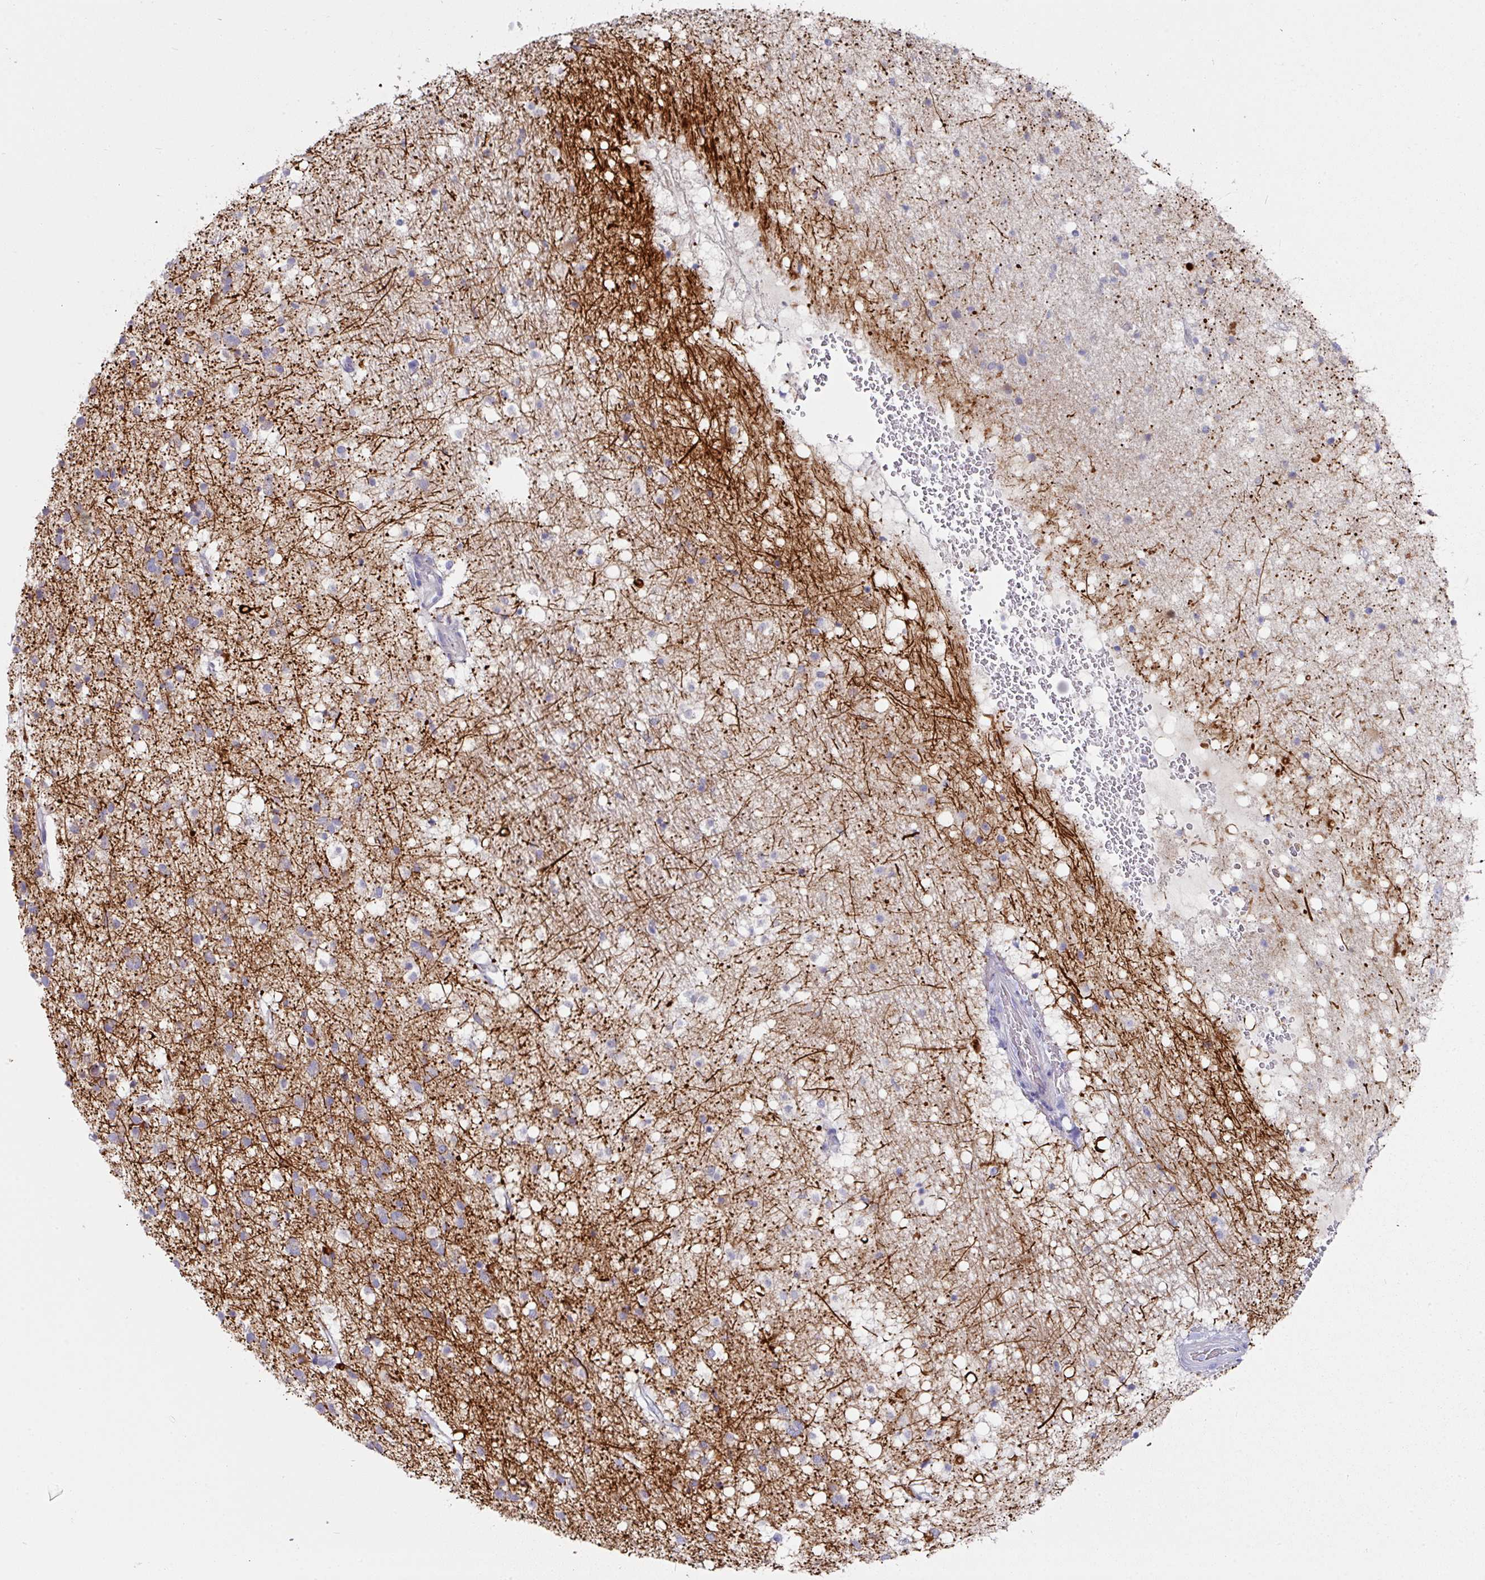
{"staining": {"intensity": "negative", "quantity": "none", "location": "none"}, "tissue": "caudate", "cell_type": "Glial cells", "image_type": "normal", "snomed": [{"axis": "morphology", "description": "Normal tissue, NOS"}, {"axis": "topography", "description": "Lateral ventricle wall"}], "caption": "Immunohistochemistry micrograph of unremarkable human caudate stained for a protein (brown), which shows no positivity in glial cells. (DAB (3,3'-diaminobenzidine) IHC visualized using brightfield microscopy, high magnification).", "gene": "IL4R", "patient": {"sex": "male", "age": 37}}